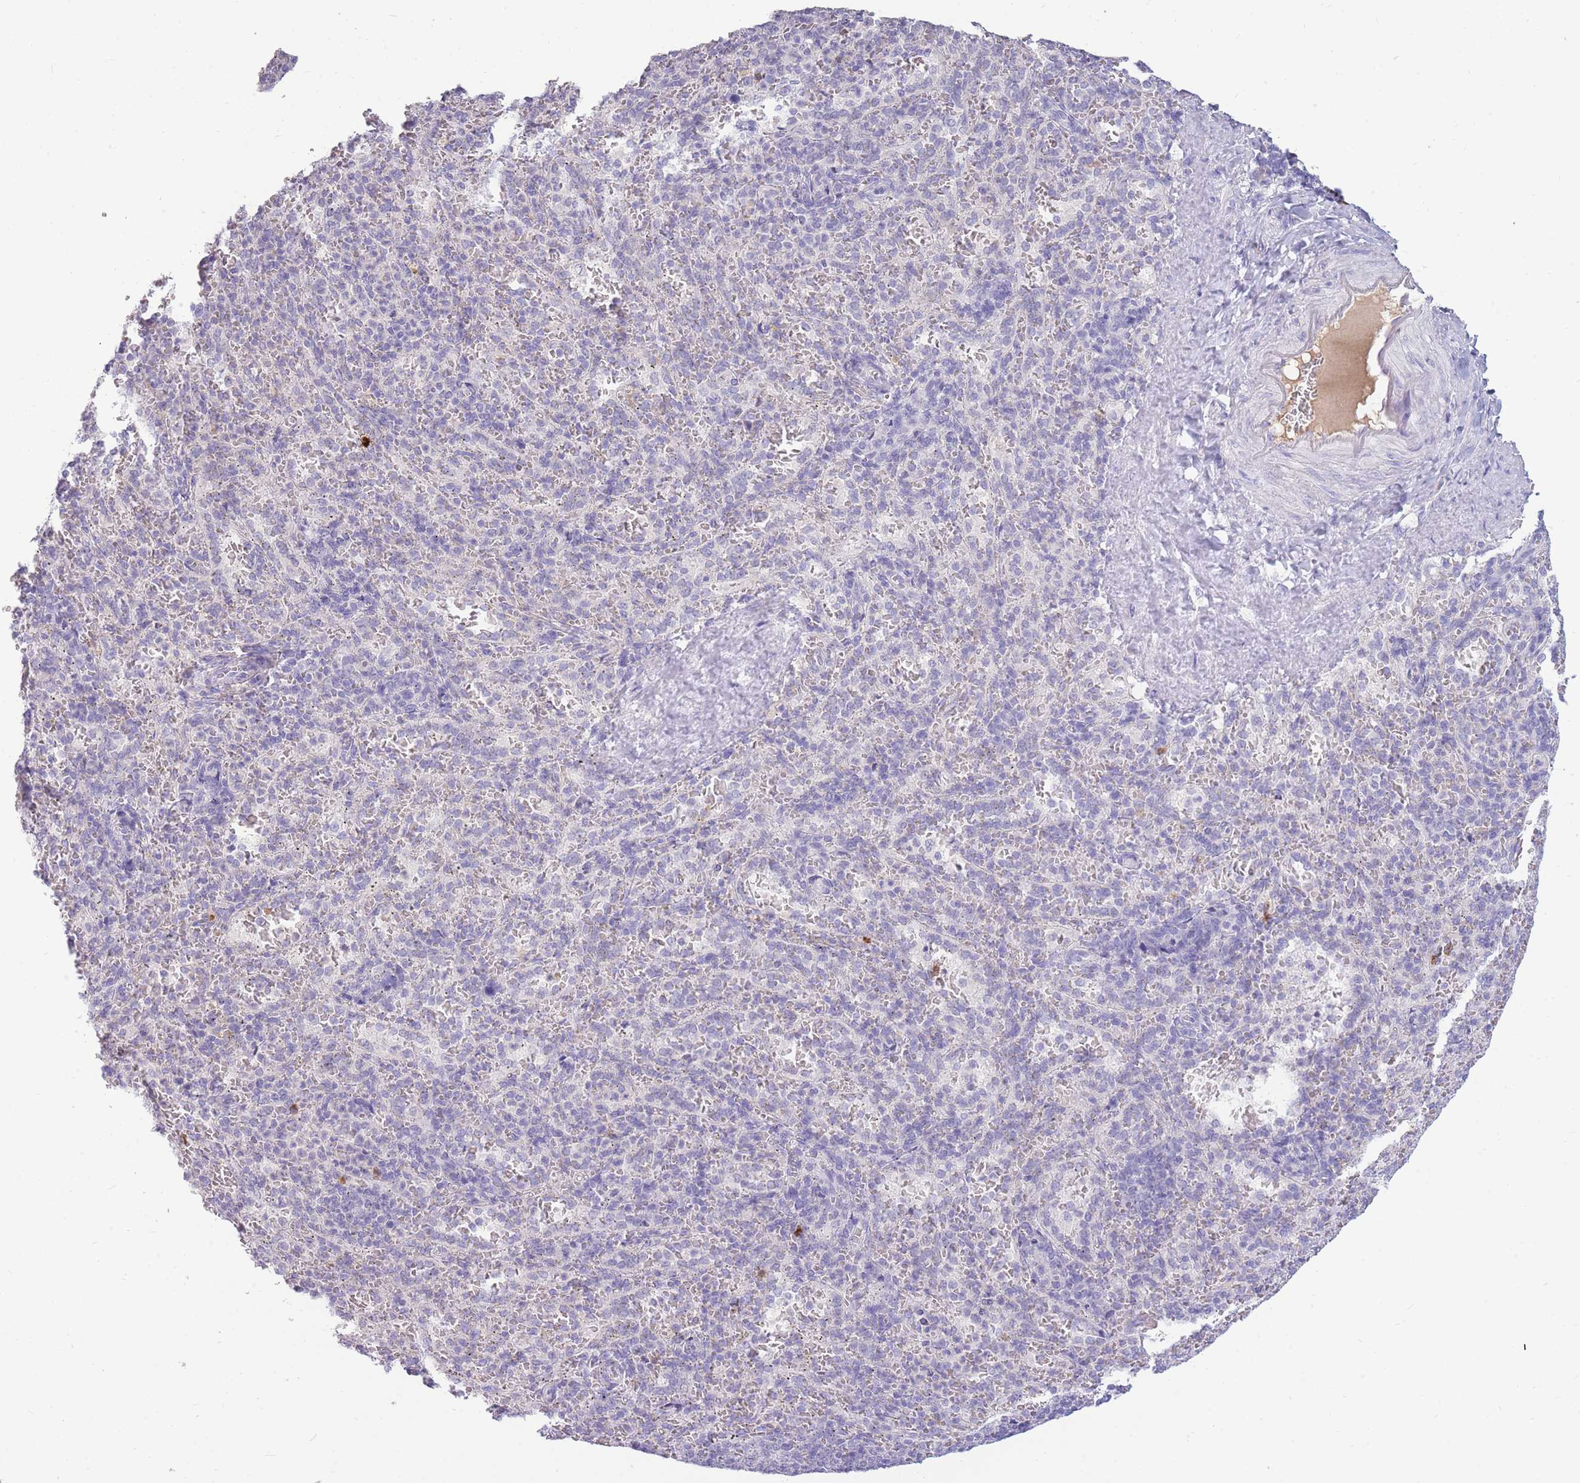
{"staining": {"intensity": "strong", "quantity": "<25%", "location": "cytoplasmic/membranous"}, "tissue": "spleen", "cell_type": "Cells in red pulp", "image_type": "normal", "snomed": [{"axis": "morphology", "description": "Normal tissue, NOS"}, {"axis": "topography", "description": "Spleen"}], "caption": "Cells in red pulp exhibit strong cytoplasmic/membranous staining in approximately <25% of cells in benign spleen. (DAB IHC with brightfield microscopy, high magnification).", "gene": "TPSD1", "patient": {"sex": "female", "age": 21}}